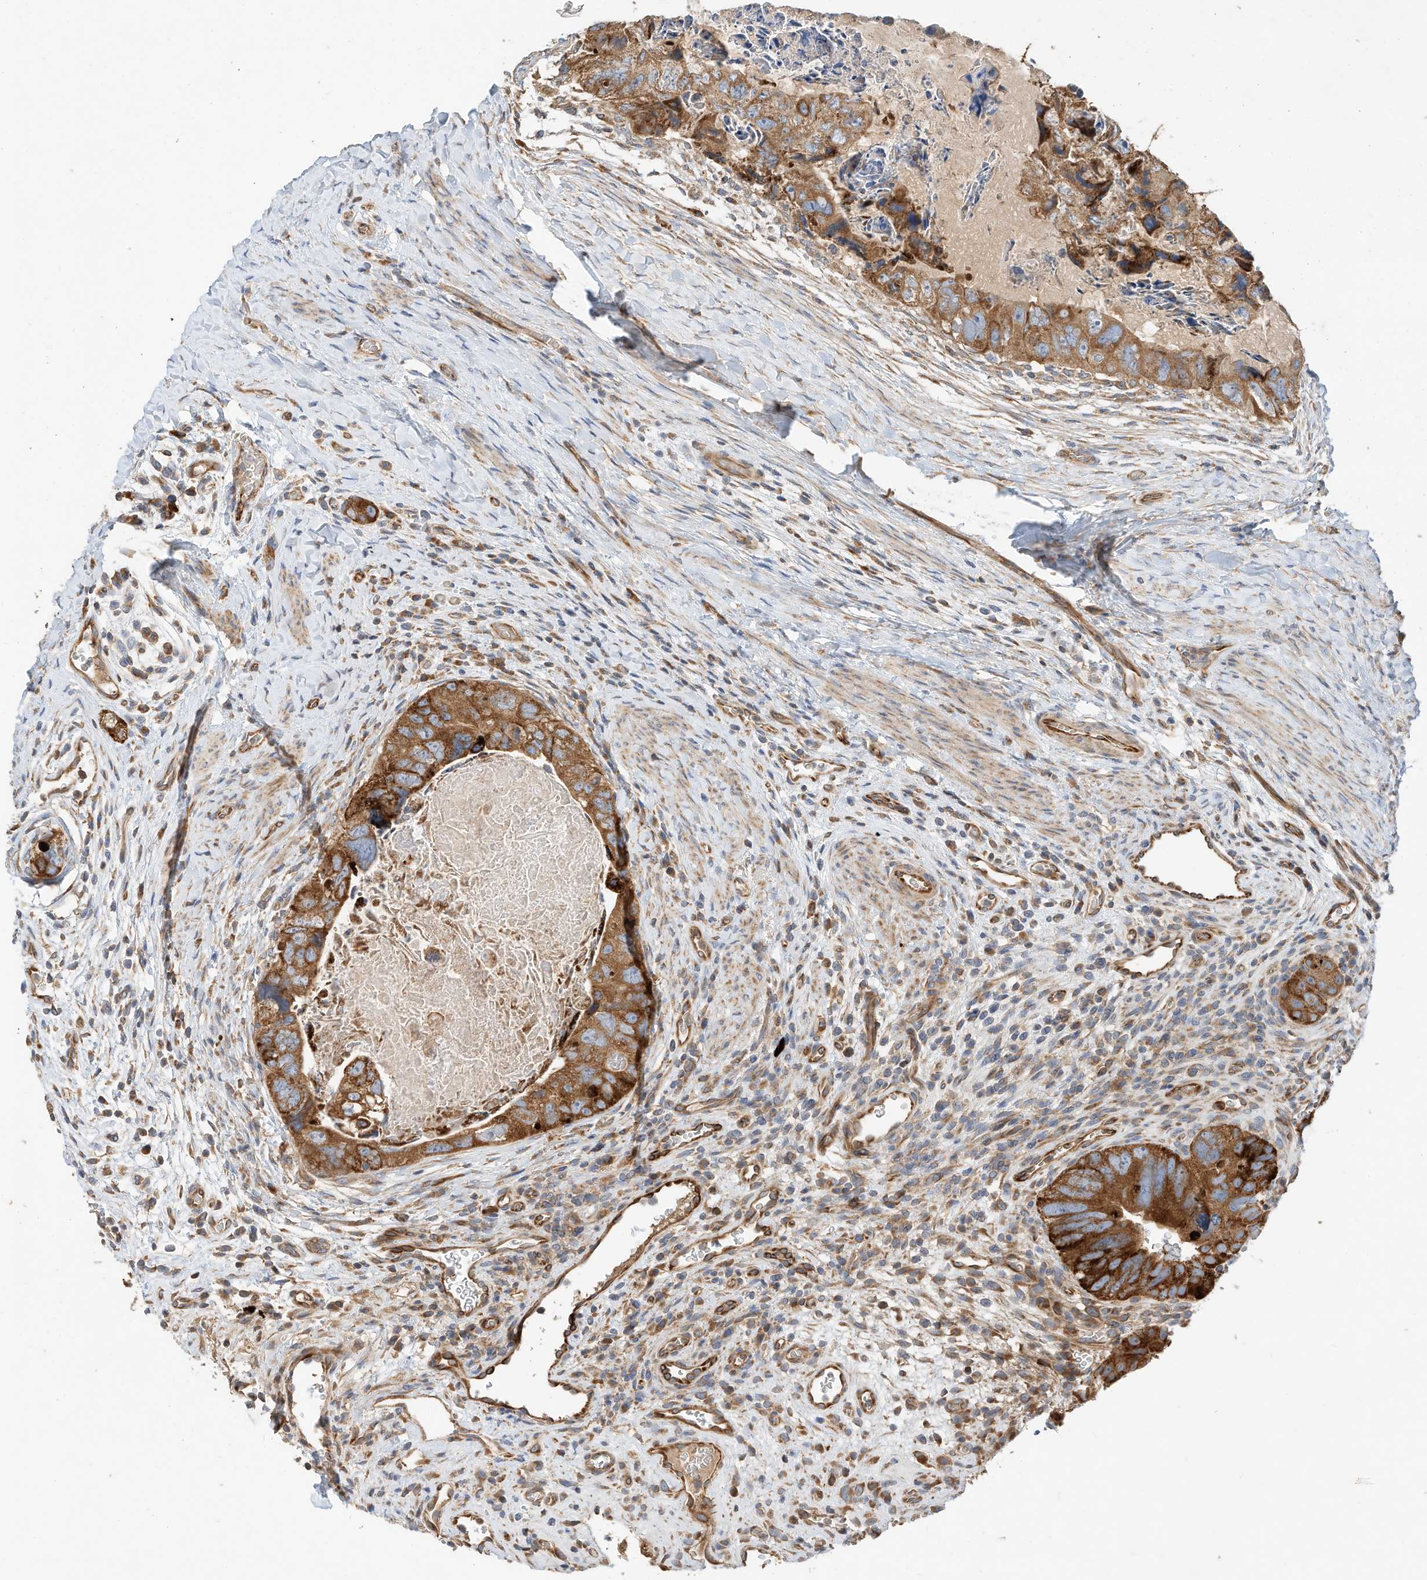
{"staining": {"intensity": "strong", "quantity": ">75%", "location": "cytoplasmic/membranous"}, "tissue": "colorectal cancer", "cell_type": "Tumor cells", "image_type": "cancer", "snomed": [{"axis": "morphology", "description": "Adenocarcinoma, NOS"}, {"axis": "topography", "description": "Rectum"}], "caption": "A high-resolution histopathology image shows IHC staining of colorectal cancer, which reveals strong cytoplasmic/membranous expression in approximately >75% of tumor cells.", "gene": "CPAMD8", "patient": {"sex": "male", "age": 59}}